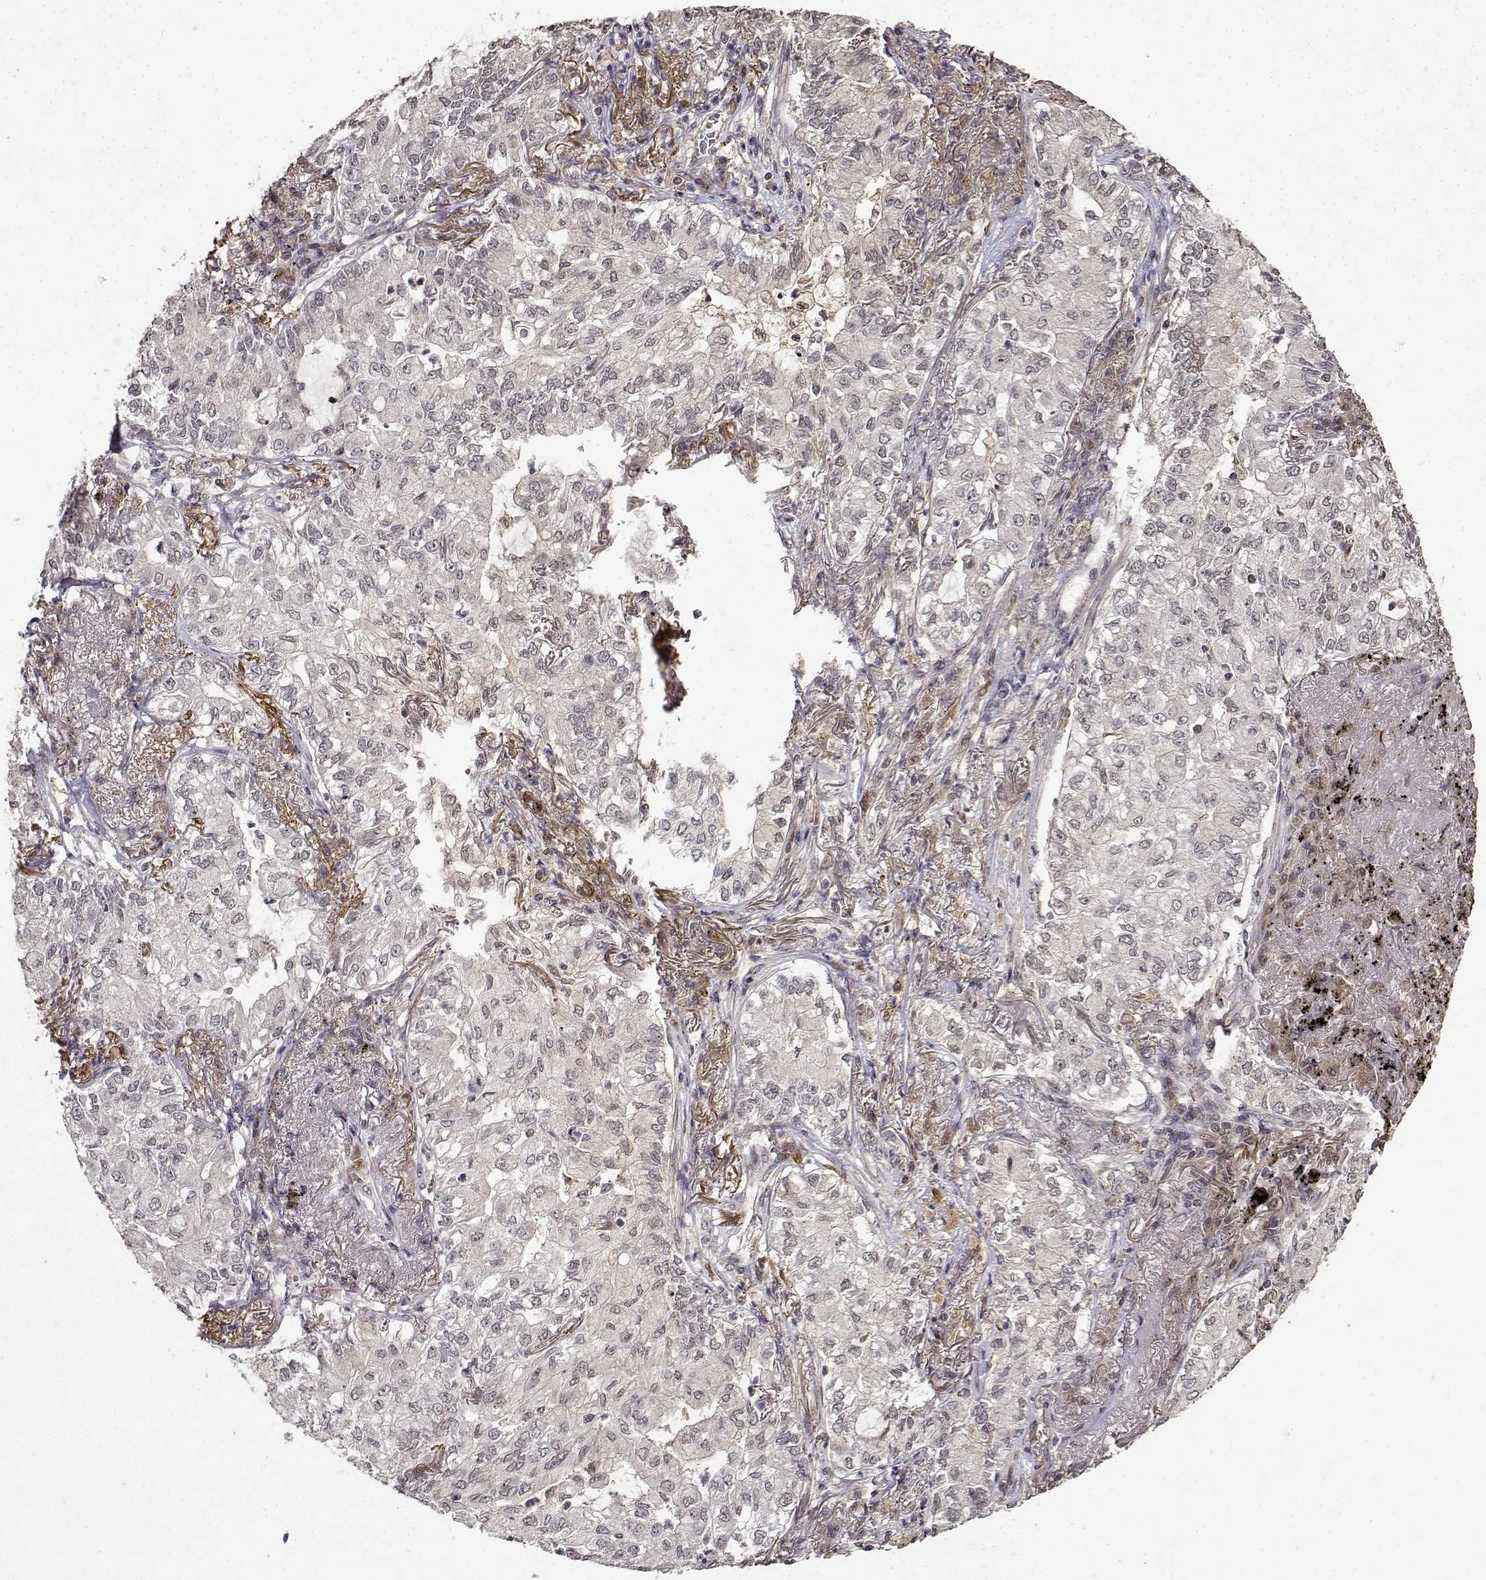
{"staining": {"intensity": "negative", "quantity": "none", "location": "none"}, "tissue": "lung cancer", "cell_type": "Tumor cells", "image_type": "cancer", "snomed": [{"axis": "morphology", "description": "Adenocarcinoma, NOS"}, {"axis": "topography", "description": "Lung"}], "caption": "Immunohistochemical staining of adenocarcinoma (lung) shows no significant expression in tumor cells. (DAB (3,3'-diaminobenzidine) immunohistochemistry visualized using brightfield microscopy, high magnification).", "gene": "BDNF", "patient": {"sex": "female", "age": 73}}